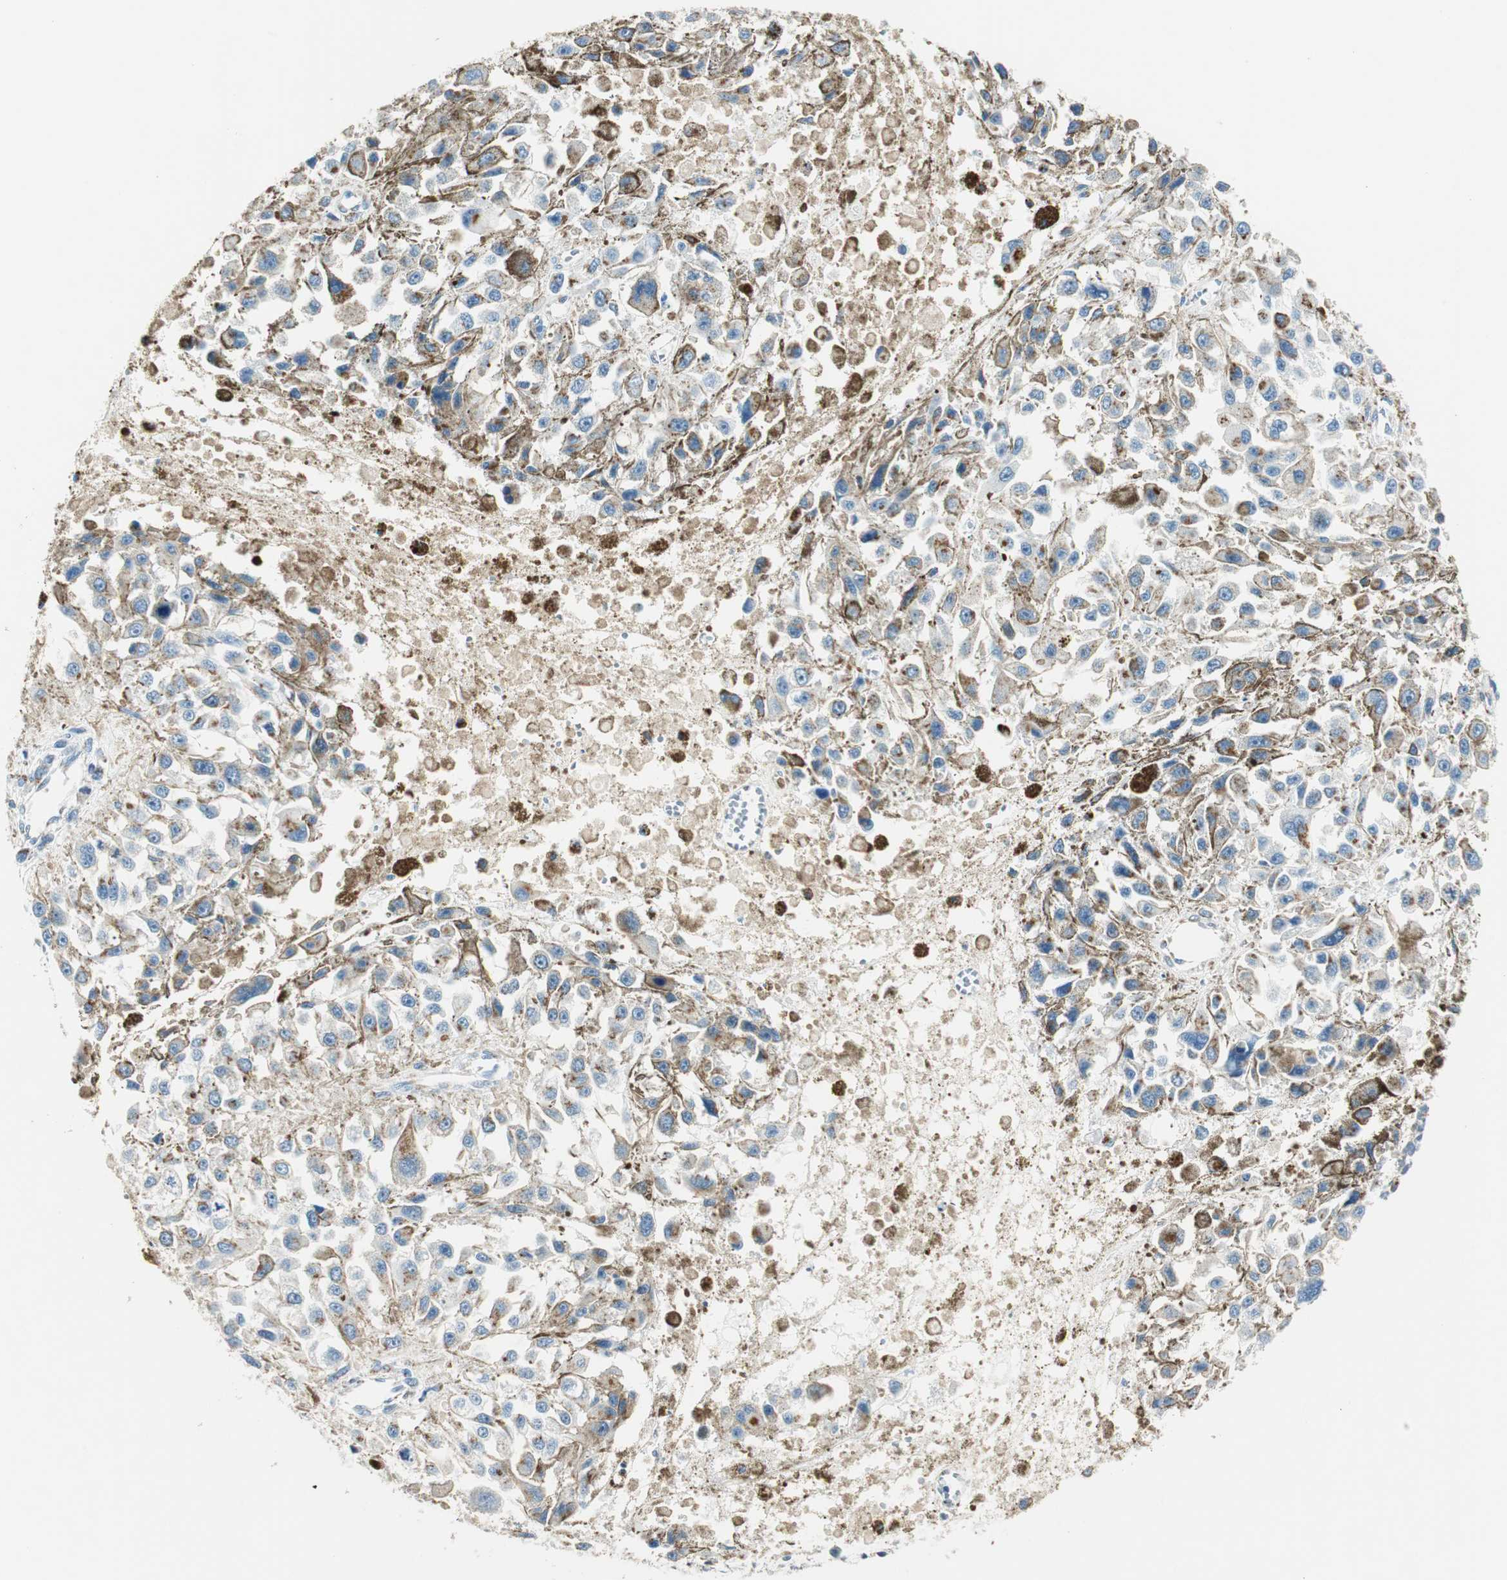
{"staining": {"intensity": "negative", "quantity": "none", "location": "none"}, "tissue": "melanoma", "cell_type": "Tumor cells", "image_type": "cancer", "snomed": [{"axis": "morphology", "description": "Malignant melanoma, Metastatic site"}, {"axis": "topography", "description": "Lymph node"}], "caption": "Melanoma was stained to show a protein in brown. There is no significant expression in tumor cells.", "gene": "TMF1", "patient": {"sex": "male", "age": 59}}